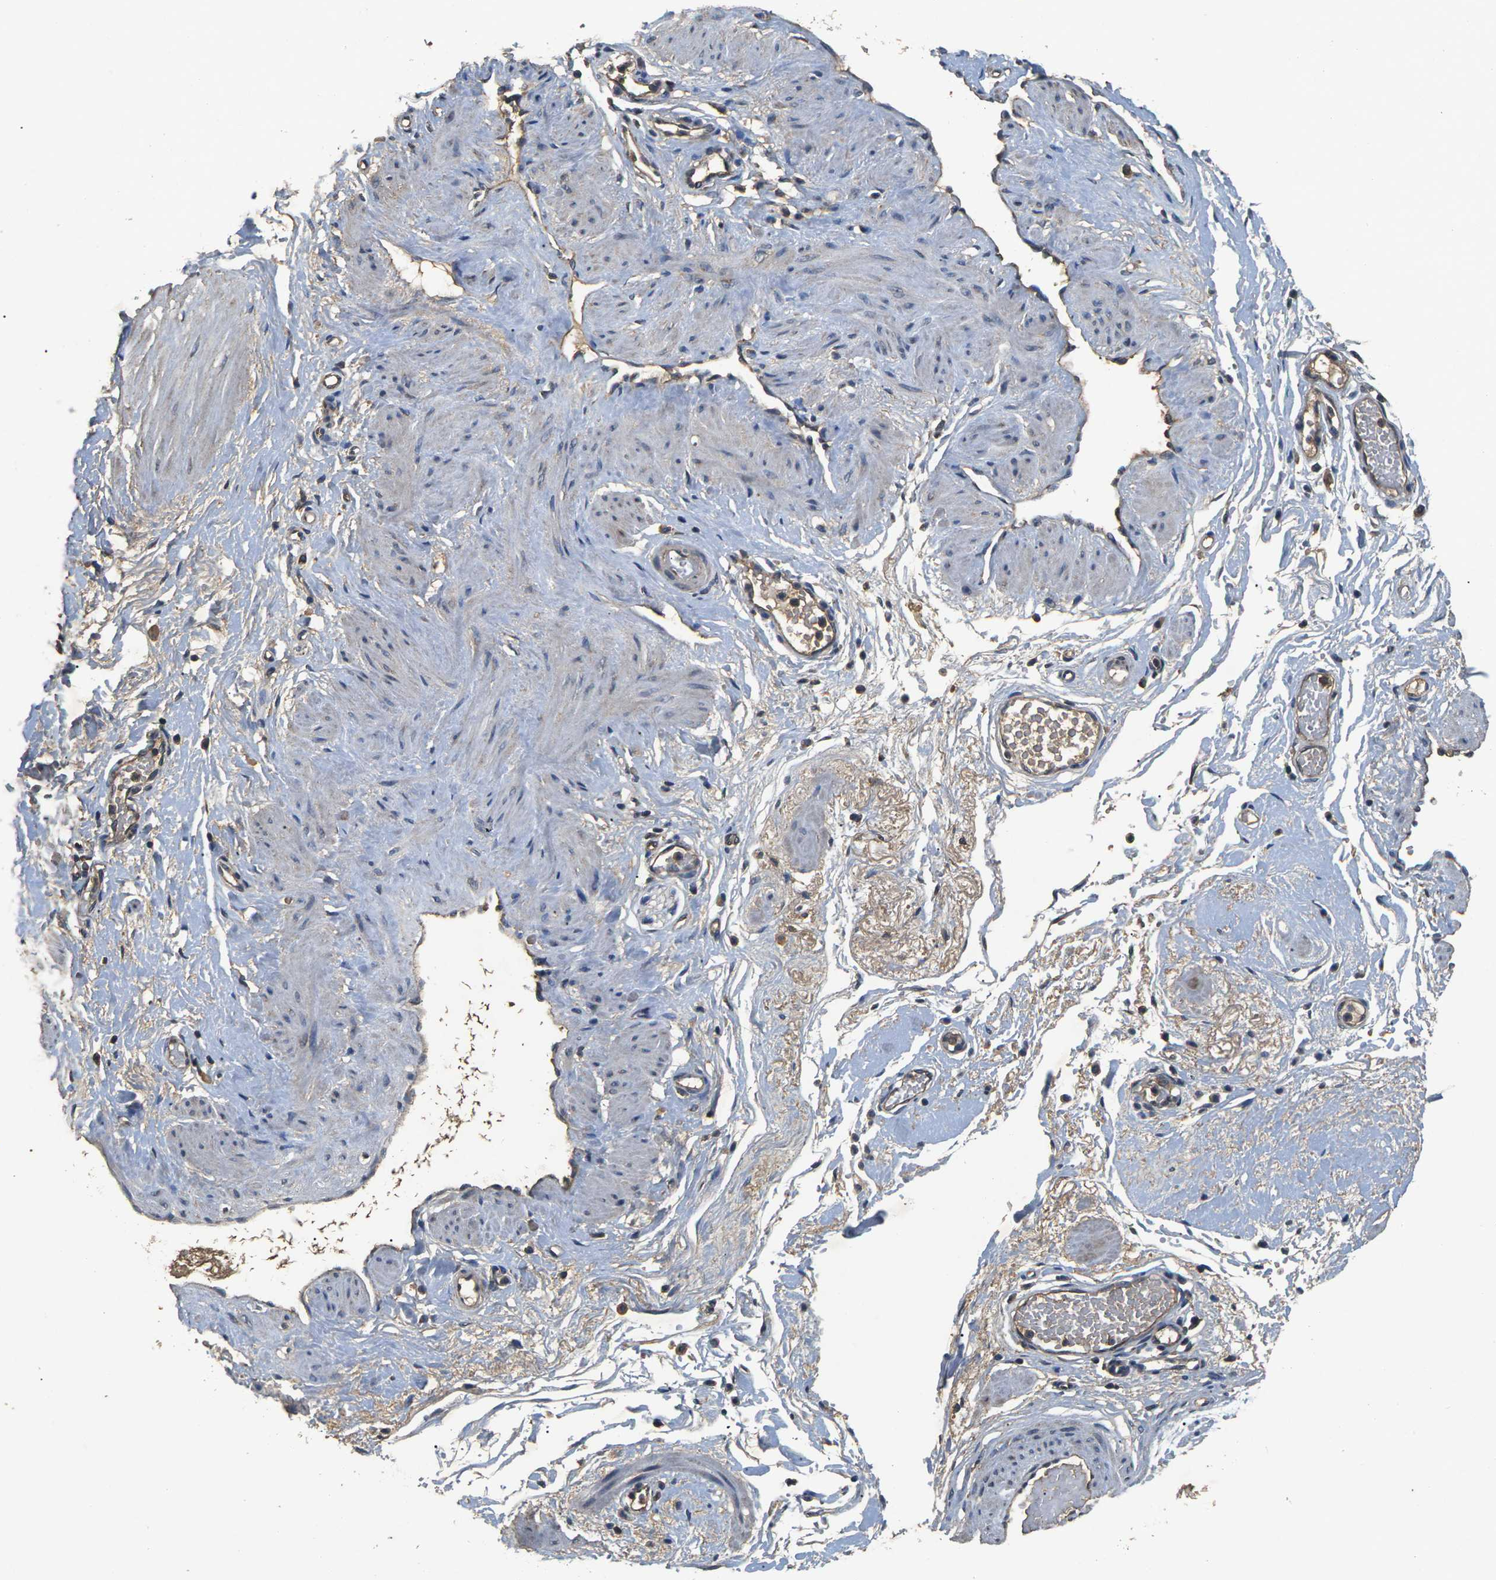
{"staining": {"intensity": "moderate", "quantity": "25%-75%", "location": "cytoplasmic/membranous"}, "tissue": "adipose tissue", "cell_type": "Adipocytes", "image_type": "normal", "snomed": [{"axis": "morphology", "description": "Normal tissue, NOS"}, {"axis": "topography", "description": "Soft tissue"}, {"axis": "topography", "description": "Vascular tissue"}], "caption": "Adipose tissue stained with DAB (3,3'-diaminobenzidine) immunohistochemistry (IHC) shows medium levels of moderate cytoplasmic/membranous expression in about 25%-75% of adipocytes.", "gene": "B4GAT1", "patient": {"sex": "female", "age": 35}}